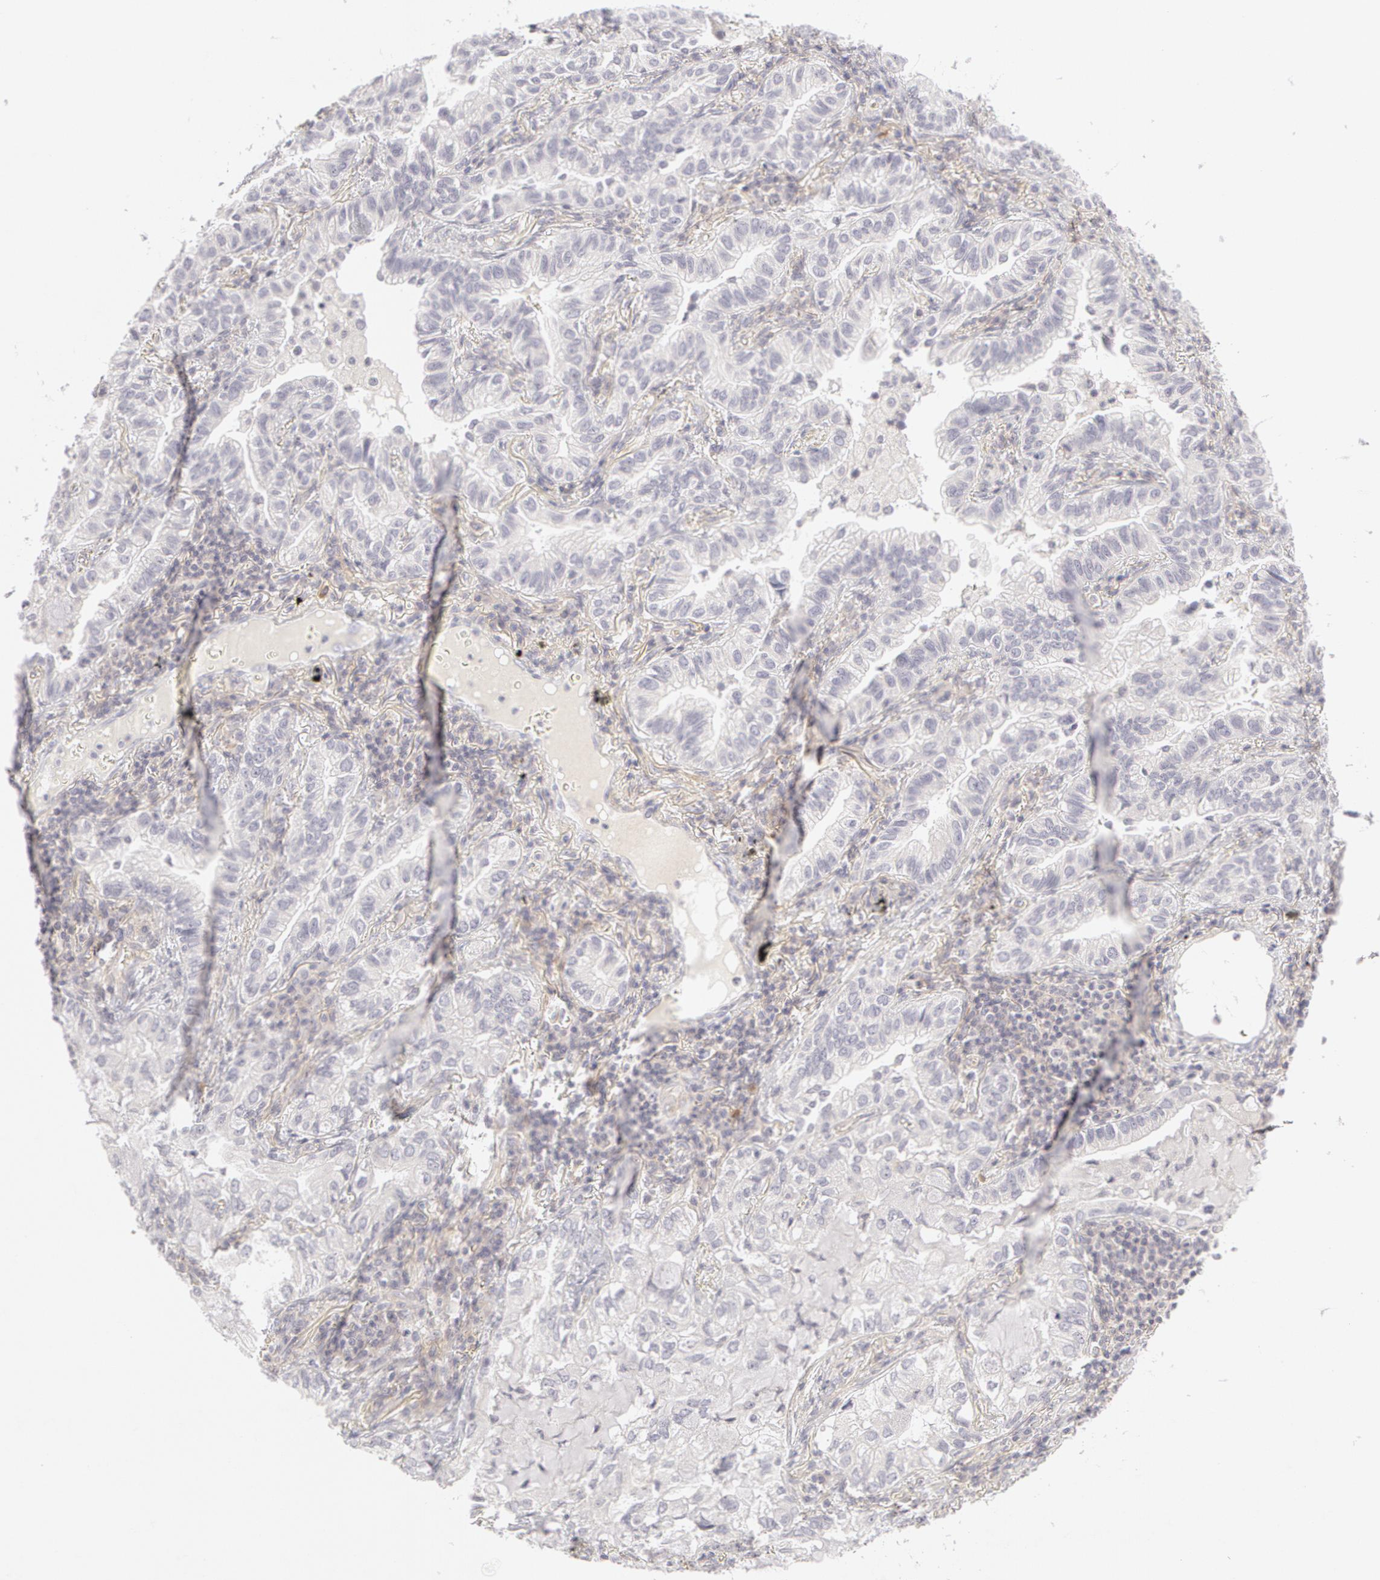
{"staining": {"intensity": "negative", "quantity": "none", "location": "none"}, "tissue": "lung cancer", "cell_type": "Tumor cells", "image_type": "cancer", "snomed": [{"axis": "morphology", "description": "Adenocarcinoma, NOS"}, {"axis": "topography", "description": "Lung"}], "caption": "This is a image of IHC staining of lung adenocarcinoma, which shows no expression in tumor cells. (IHC, brightfield microscopy, high magnification).", "gene": "ABCB1", "patient": {"sex": "female", "age": 50}}